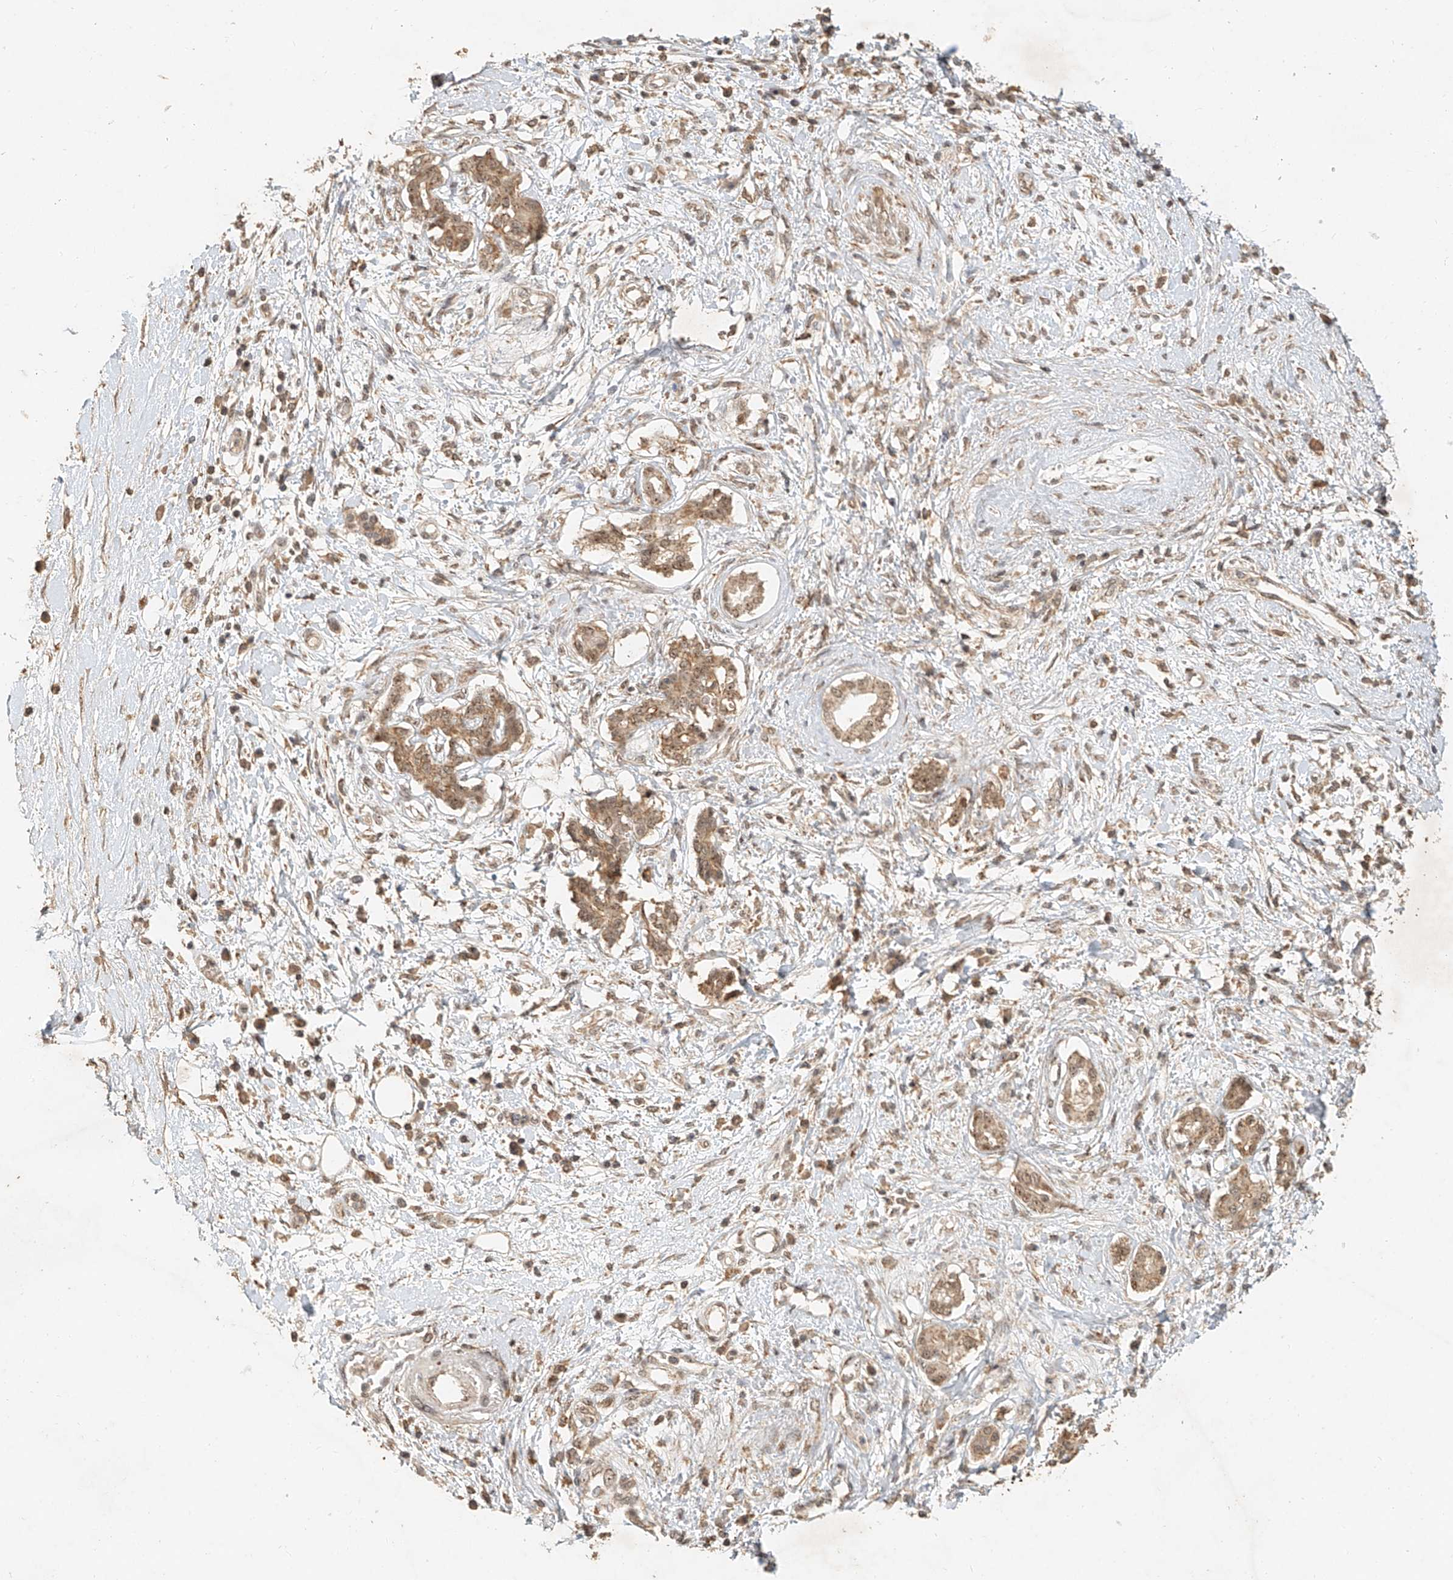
{"staining": {"intensity": "moderate", "quantity": ">75%", "location": "cytoplasmic/membranous,nuclear"}, "tissue": "pancreatic cancer", "cell_type": "Tumor cells", "image_type": "cancer", "snomed": [{"axis": "morphology", "description": "Adenocarcinoma, NOS"}, {"axis": "topography", "description": "Pancreas"}], "caption": "Tumor cells exhibit medium levels of moderate cytoplasmic/membranous and nuclear staining in approximately >75% of cells in pancreatic cancer.", "gene": "CXorf58", "patient": {"sex": "female", "age": 56}}